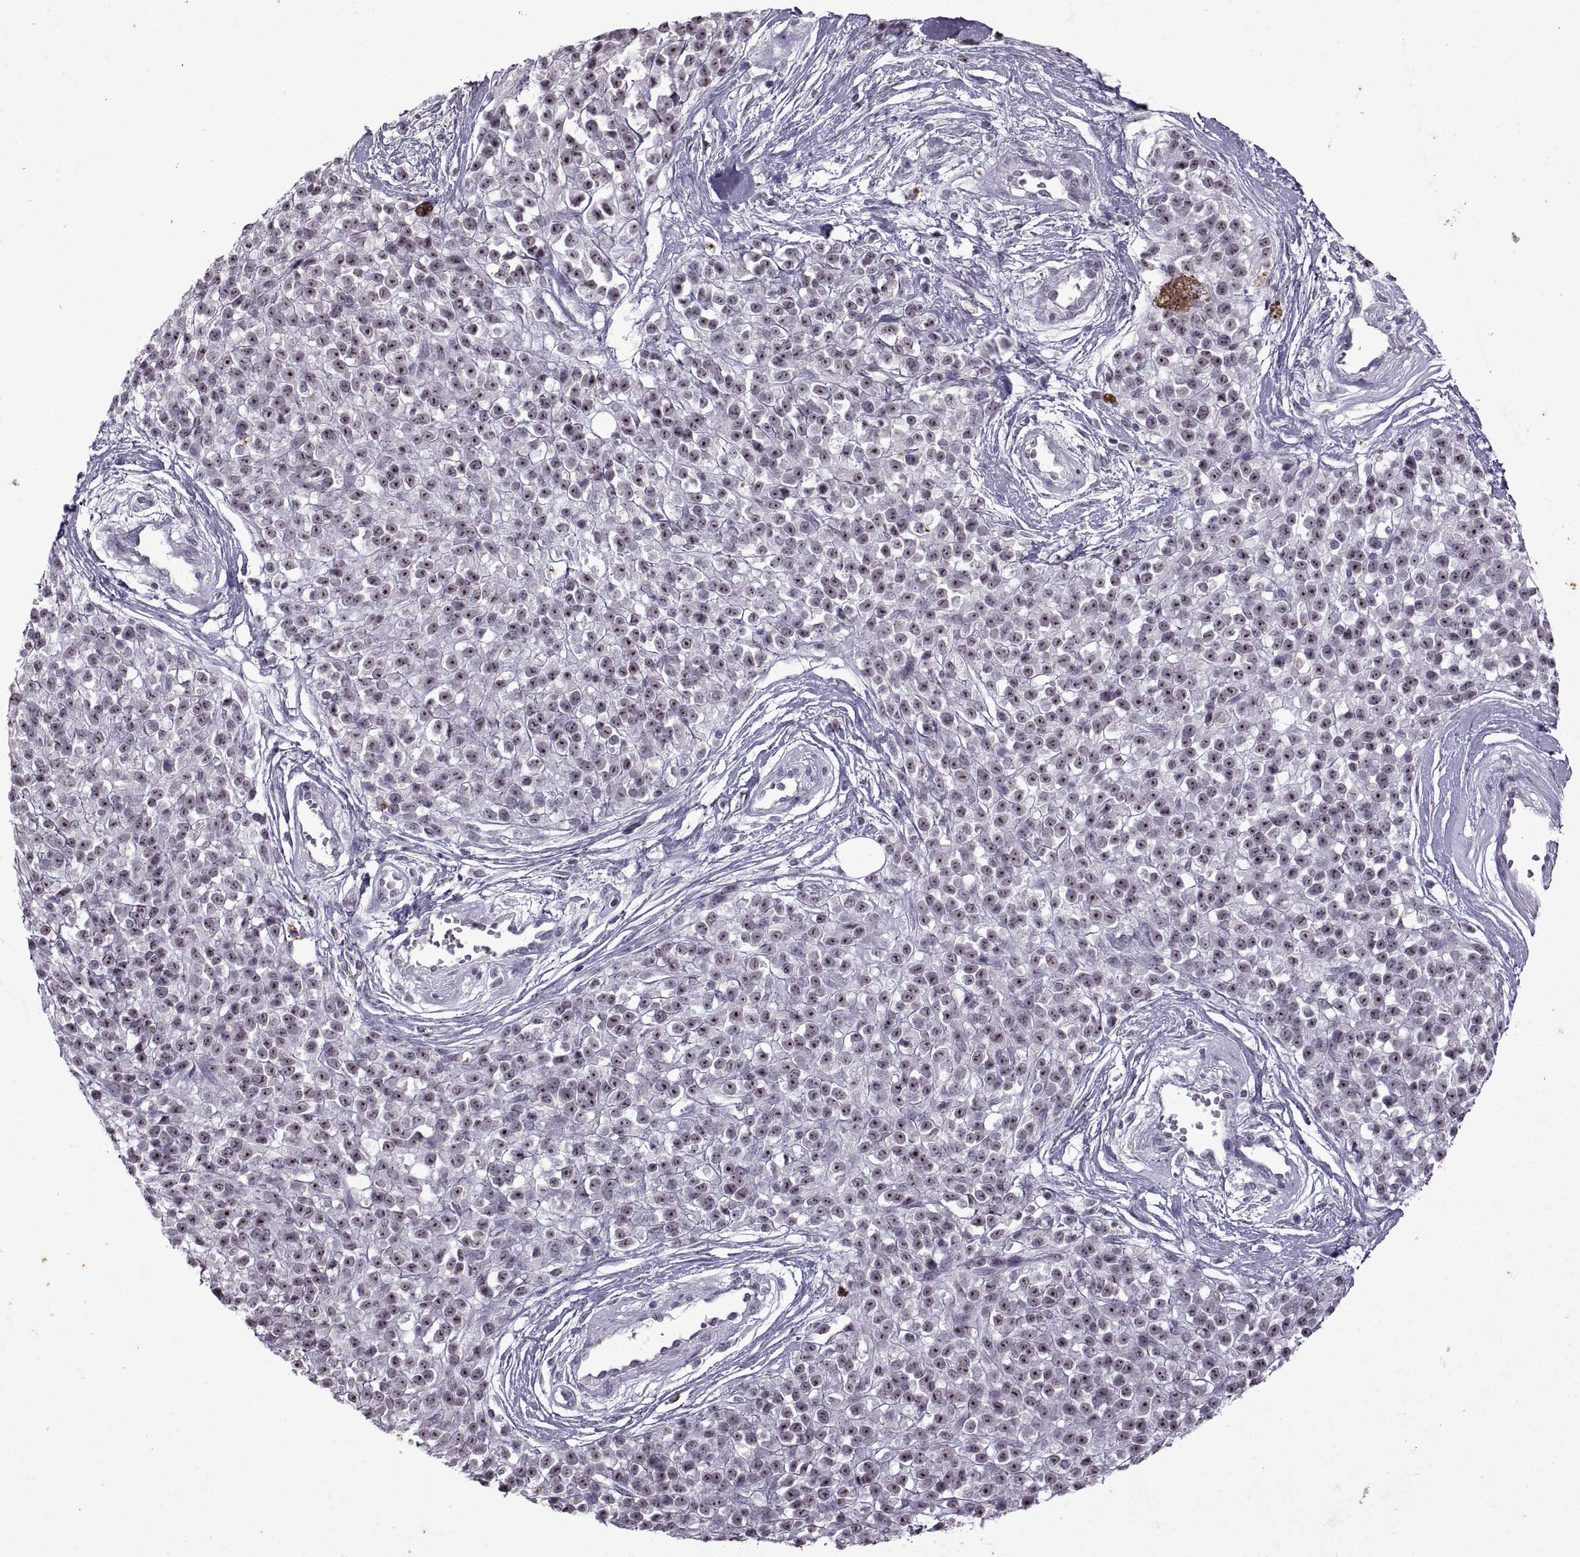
{"staining": {"intensity": "strong", "quantity": ">75%", "location": "nuclear"}, "tissue": "melanoma", "cell_type": "Tumor cells", "image_type": "cancer", "snomed": [{"axis": "morphology", "description": "Malignant melanoma, NOS"}, {"axis": "topography", "description": "Skin"}, {"axis": "topography", "description": "Skin of trunk"}], "caption": "Malignant melanoma stained with a brown dye reveals strong nuclear positive staining in approximately >75% of tumor cells.", "gene": "SINHCAF", "patient": {"sex": "male", "age": 74}}